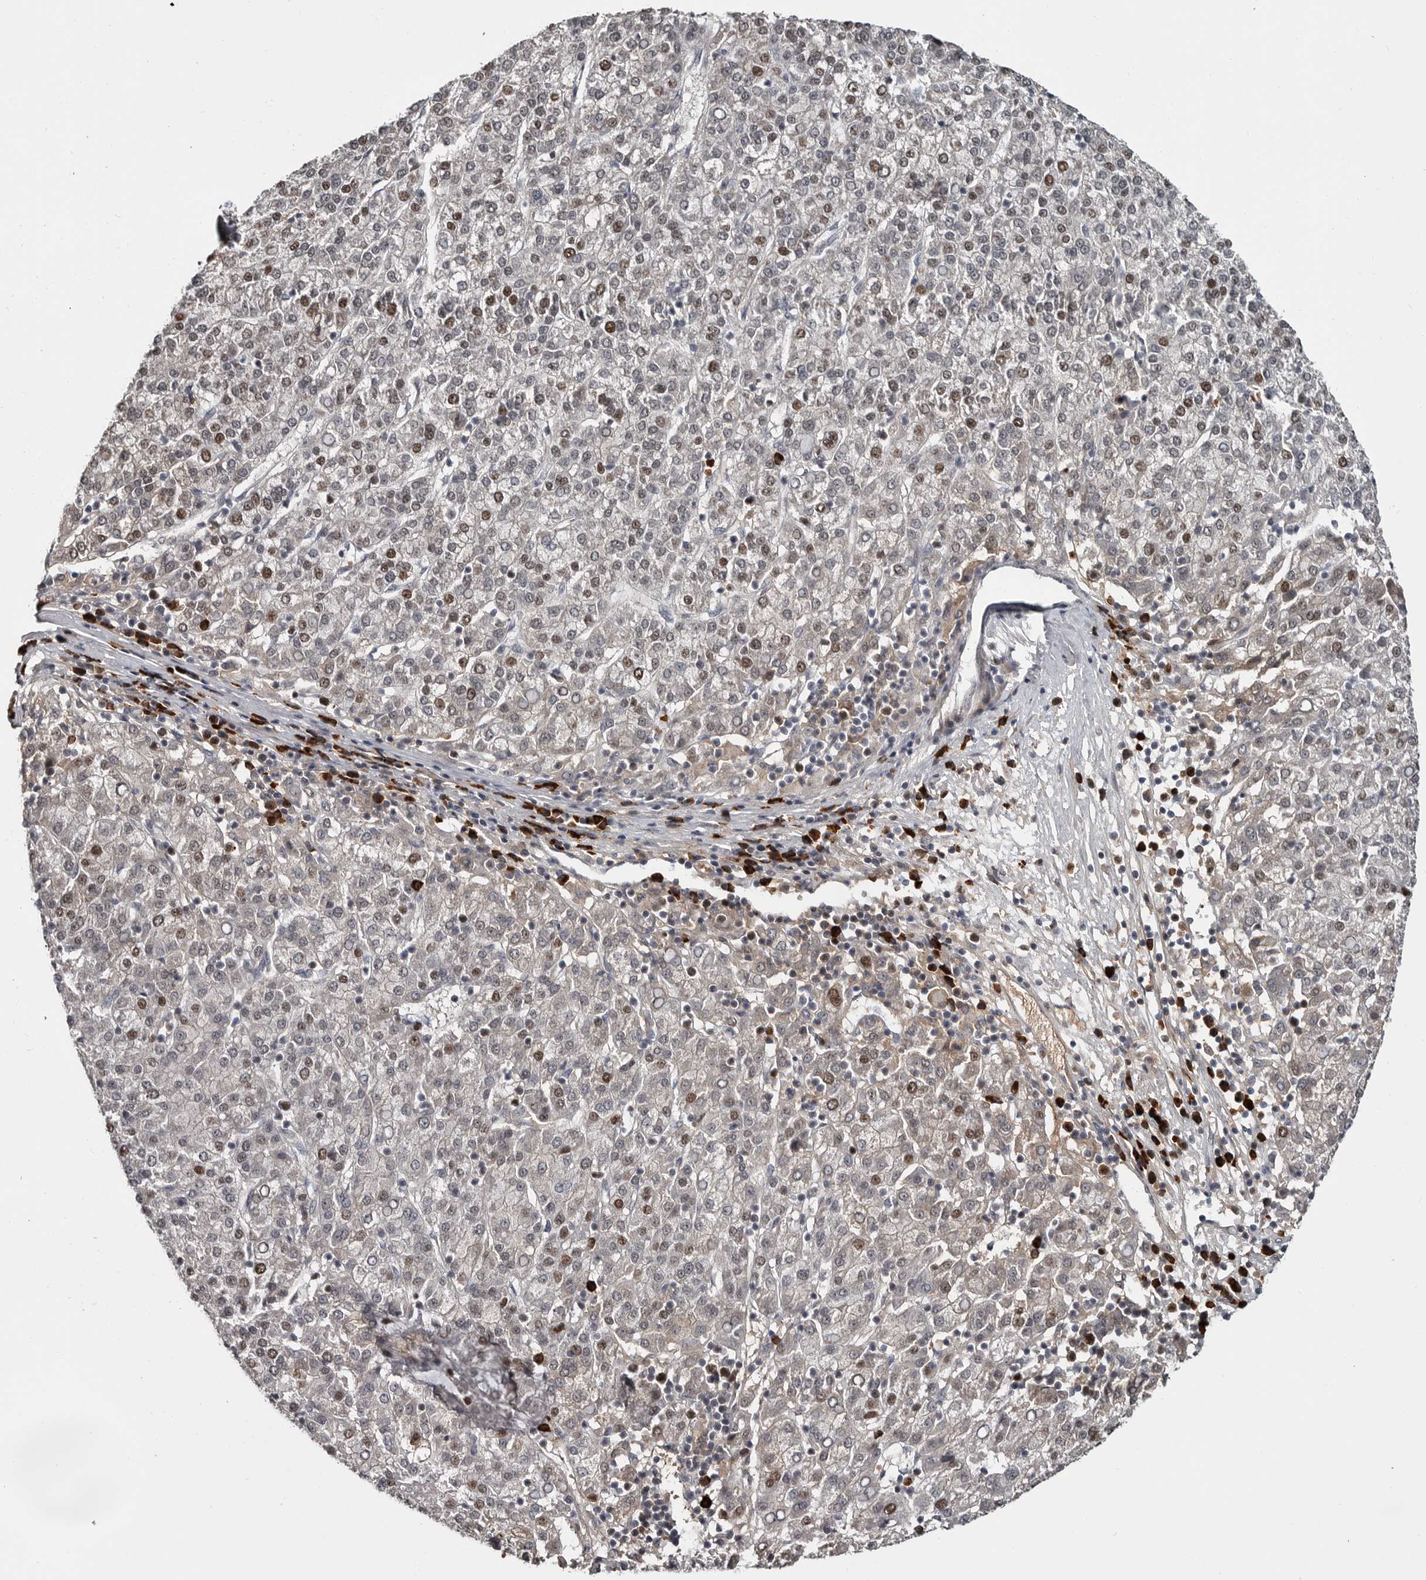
{"staining": {"intensity": "moderate", "quantity": "25%-75%", "location": "nuclear"}, "tissue": "liver cancer", "cell_type": "Tumor cells", "image_type": "cancer", "snomed": [{"axis": "morphology", "description": "Carcinoma, Hepatocellular, NOS"}, {"axis": "topography", "description": "Liver"}], "caption": "Moderate nuclear protein staining is appreciated in about 25%-75% of tumor cells in liver cancer. Nuclei are stained in blue.", "gene": "ZNF277", "patient": {"sex": "female", "age": 58}}